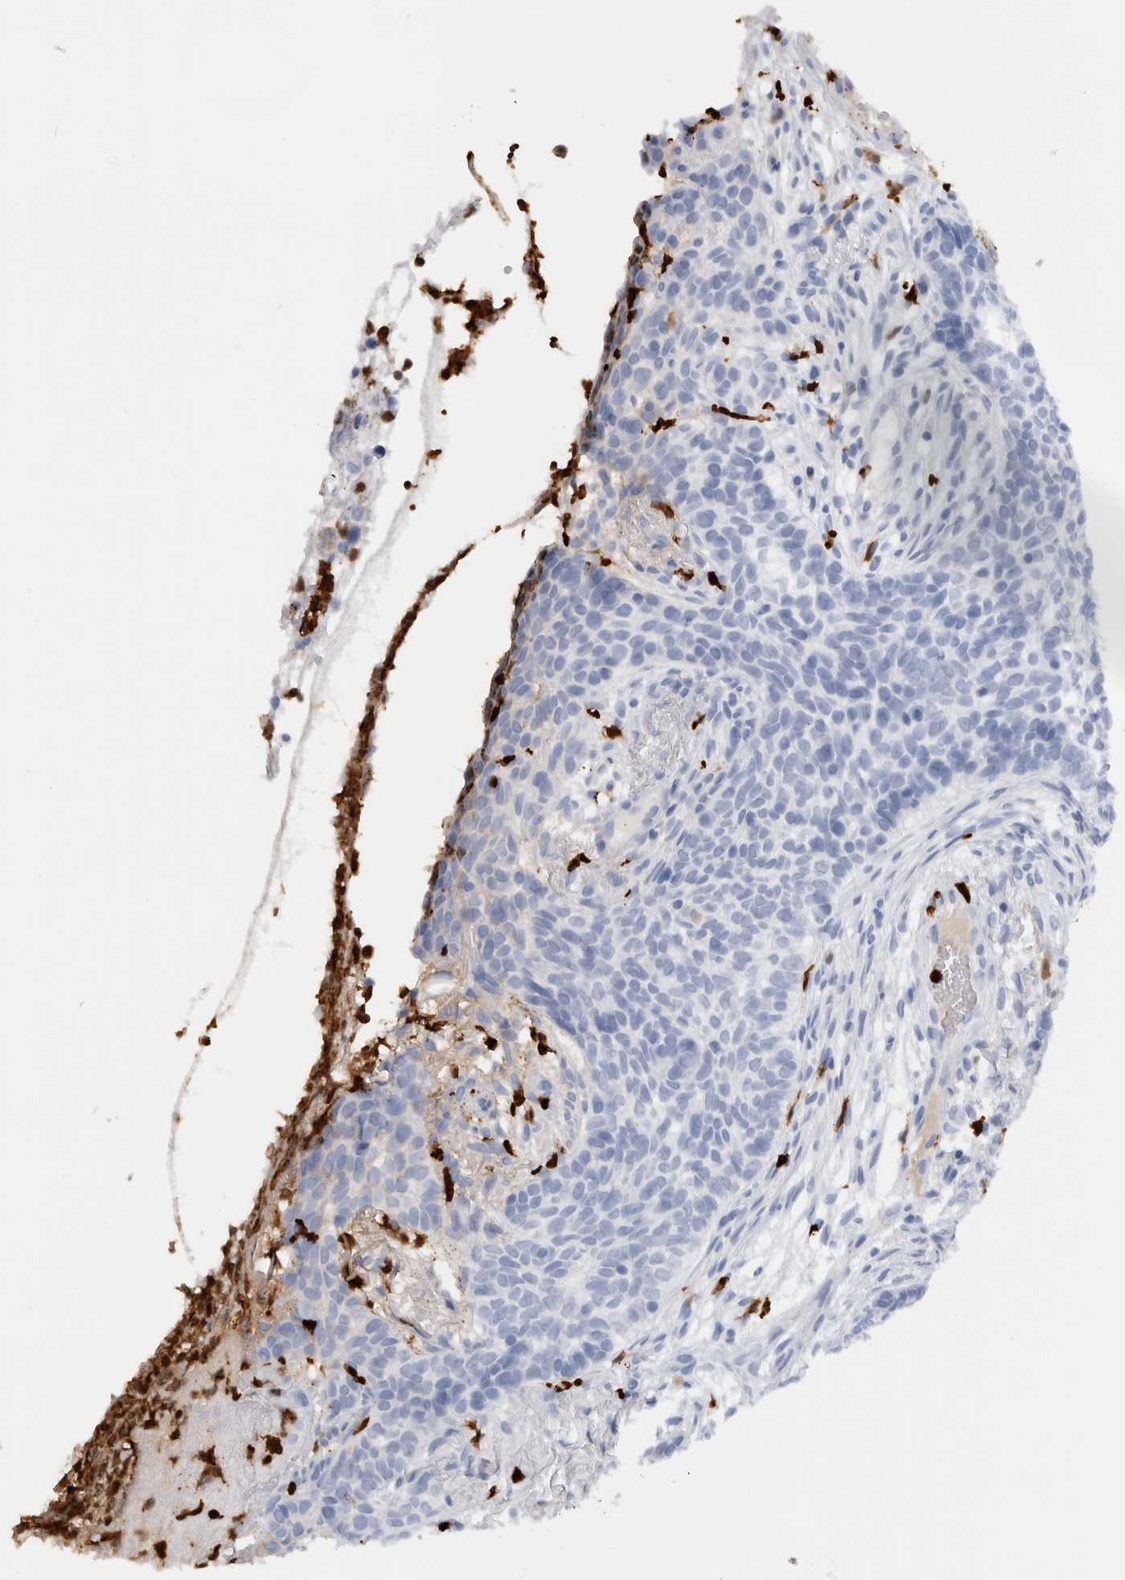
{"staining": {"intensity": "negative", "quantity": "none", "location": "none"}, "tissue": "skin cancer", "cell_type": "Tumor cells", "image_type": "cancer", "snomed": [{"axis": "morphology", "description": "Basal cell carcinoma"}, {"axis": "topography", "description": "Skin"}], "caption": "The IHC micrograph has no significant expression in tumor cells of skin cancer tissue.", "gene": "S100A8", "patient": {"sex": "male", "age": 85}}